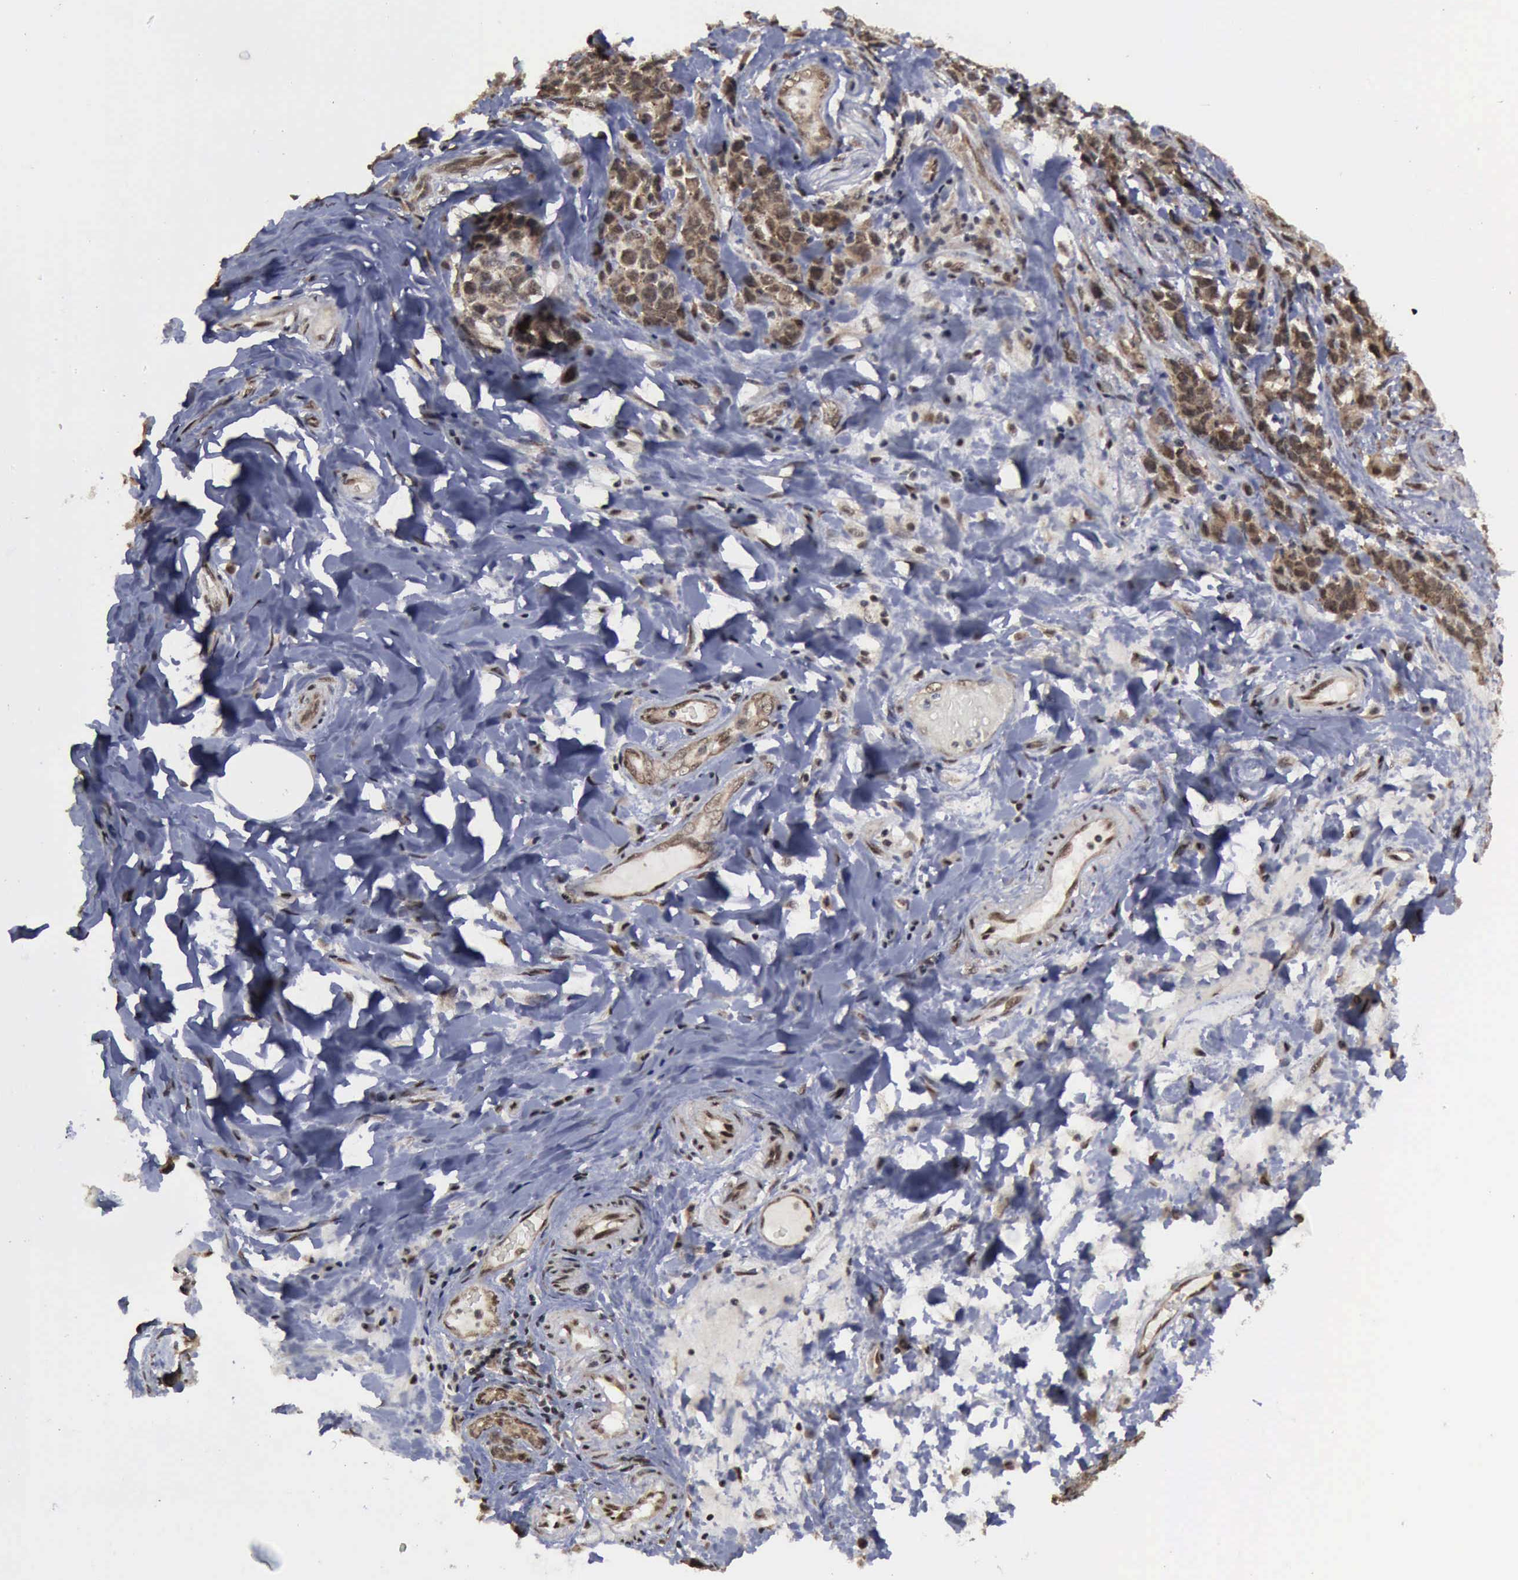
{"staining": {"intensity": "moderate", "quantity": ">75%", "location": "cytoplasmic/membranous,nuclear"}, "tissue": "stomach cancer", "cell_type": "Tumor cells", "image_type": "cancer", "snomed": [{"axis": "morphology", "description": "Adenocarcinoma, NOS"}, {"axis": "topography", "description": "Stomach, upper"}], "caption": "Stomach adenocarcinoma stained for a protein (brown) exhibits moderate cytoplasmic/membranous and nuclear positive positivity in about >75% of tumor cells.", "gene": "RTCB", "patient": {"sex": "male", "age": 71}}